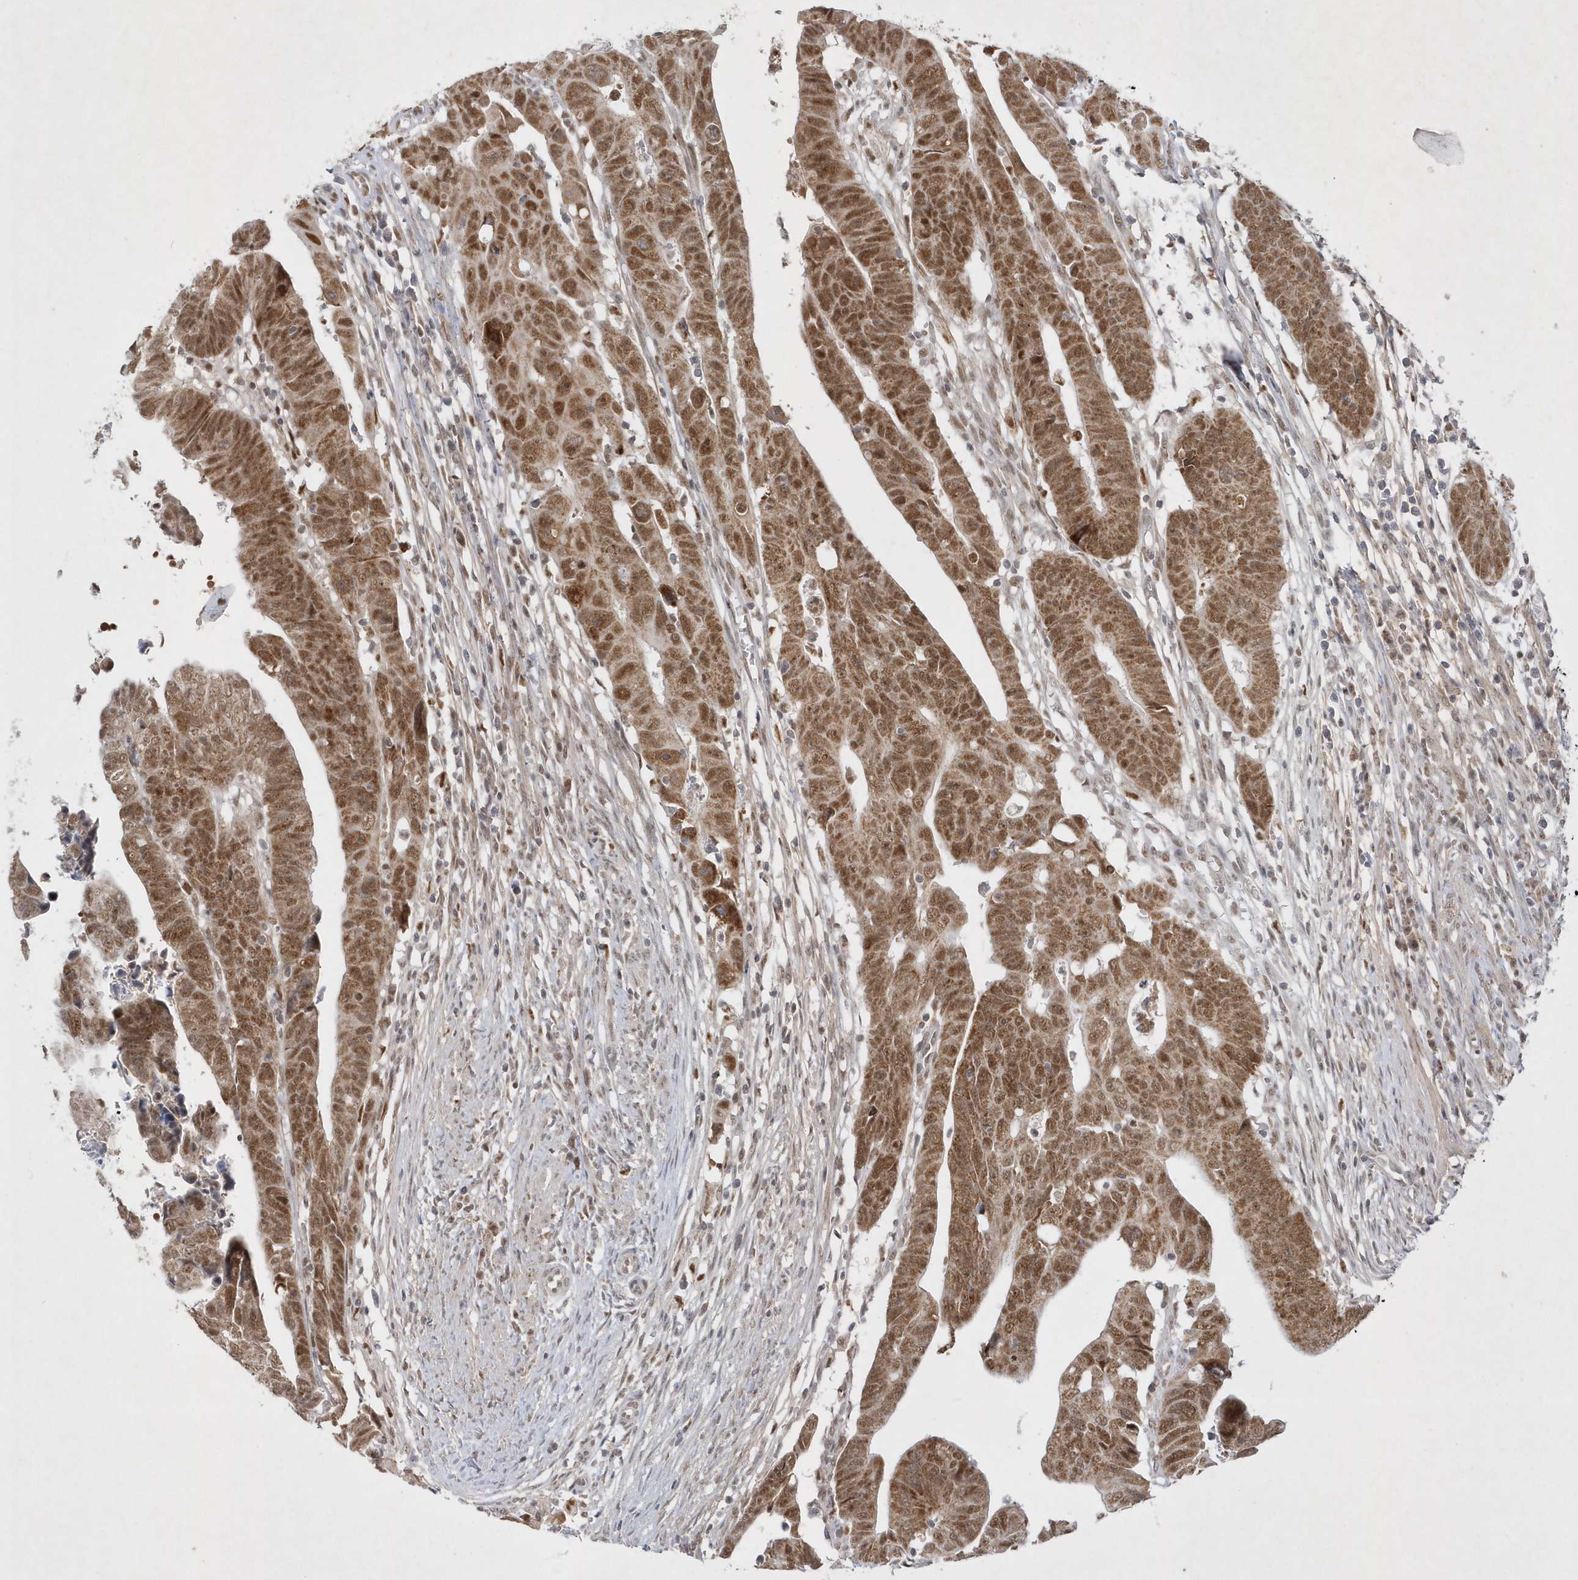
{"staining": {"intensity": "moderate", "quantity": ">75%", "location": "cytoplasmic/membranous,nuclear"}, "tissue": "colorectal cancer", "cell_type": "Tumor cells", "image_type": "cancer", "snomed": [{"axis": "morphology", "description": "Adenocarcinoma, NOS"}, {"axis": "topography", "description": "Rectum"}], "caption": "A photomicrograph of adenocarcinoma (colorectal) stained for a protein demonstrates moderate cytoplasmic/membranous and nuclear brown staining in tumor cells.", "gene": "CPSF3", "patient": {"sex": "female", "age": 65}}